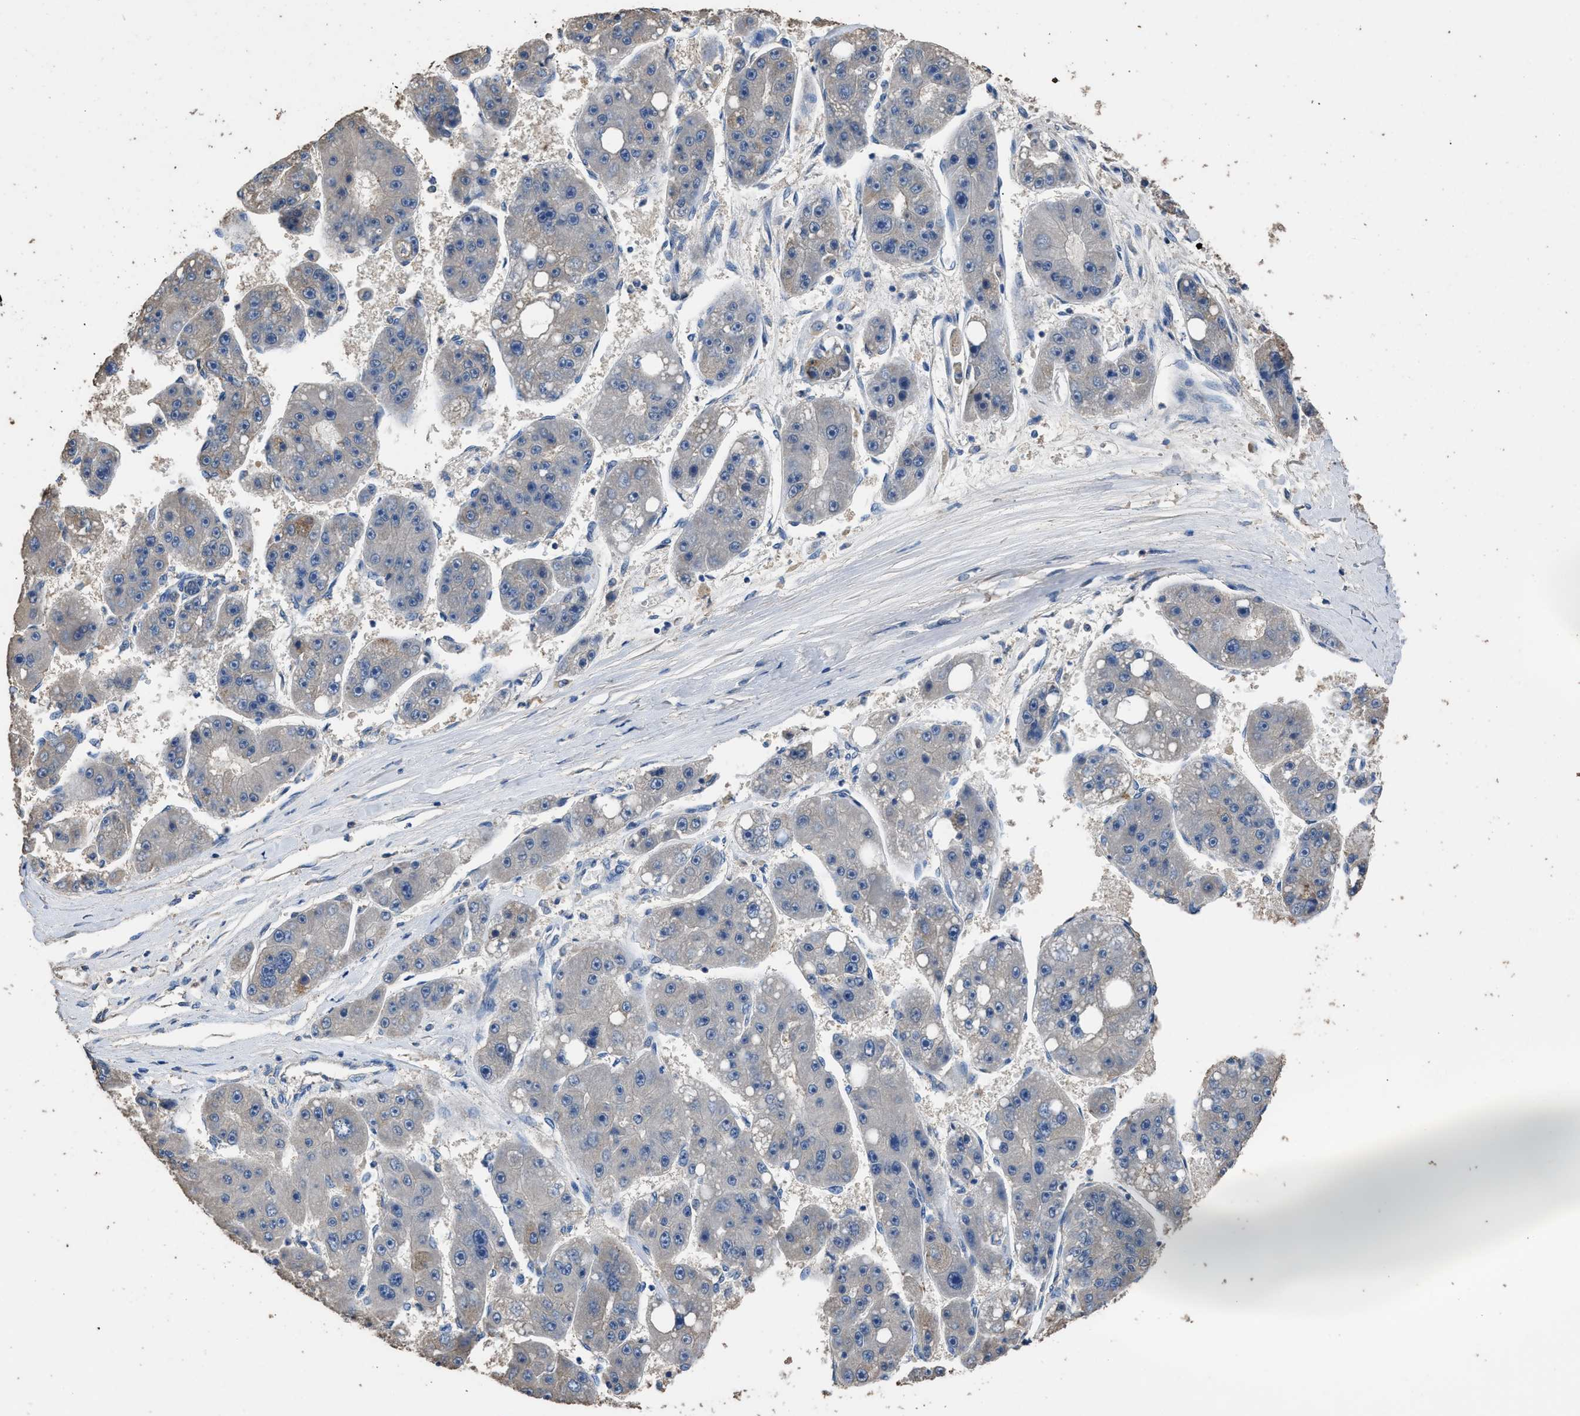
{"staining": {"intensity": "negative", "quantity": "none", "location": "none"}, "tissue": "liver cancer", "cell_type": "Tumor cells", "image_type": "cancer", "snomed": [{"axis": "morphology", "description": "Carcinoma, Hepatocellular, NOS"}, {"axis": "topography", "description": "Liver"}], "caption": "The photomicrograph demonstrates no significant positivity in tumor cells of hepatocellular carcinoma (liver).", "gene": "ITSN1", "patient": {"sex": "female", "age": 61}}